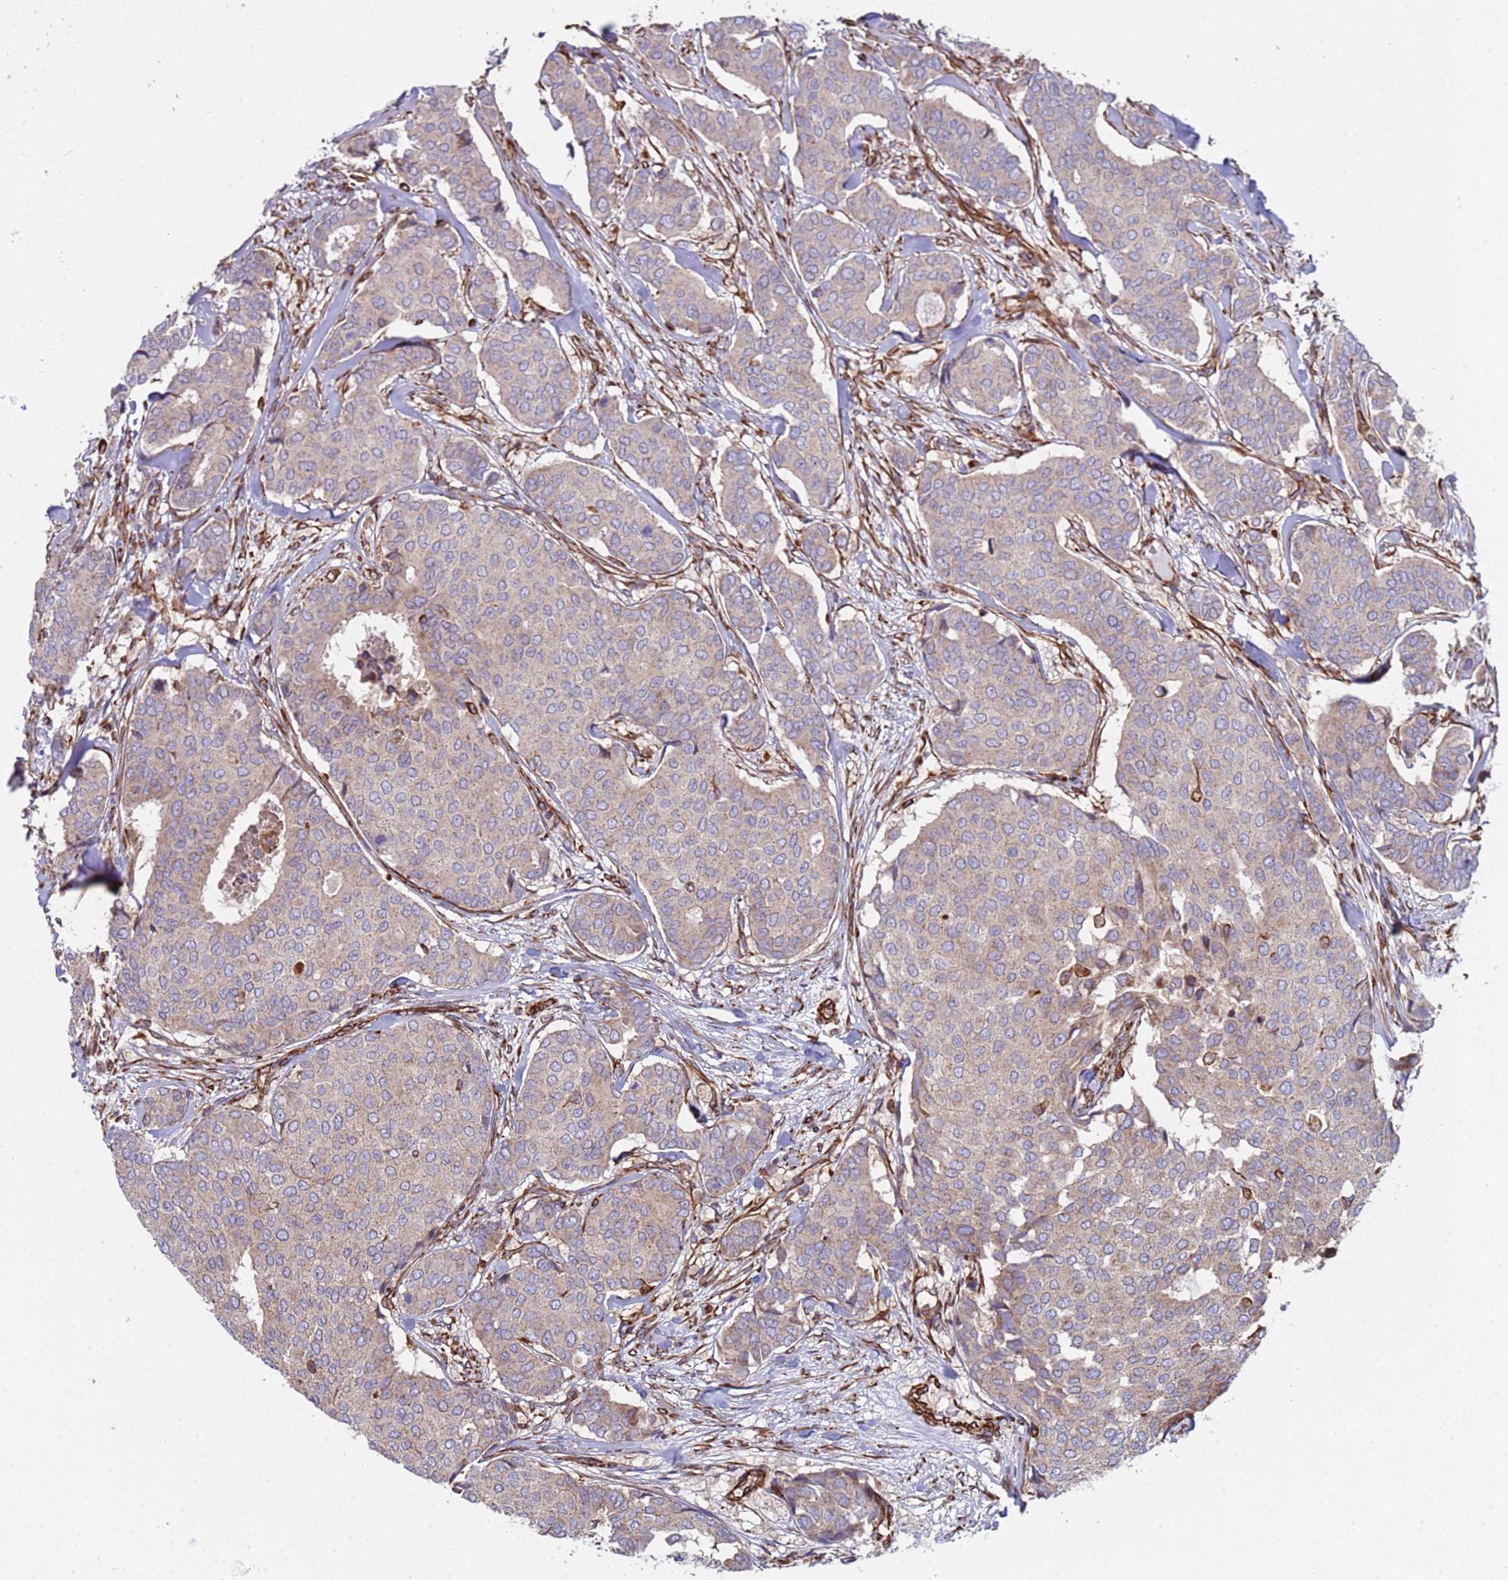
{"staining": {"intensity": "weak", "quantity": "<25%", "location": "cytoplasmic/membranous"}, "tissue": "breast cancer", "cell_type": "Tumor cells", "image_type": "cancer", "snomed": [{"axis": "morphology", "description": "Duct carcinoma"}, {"axis": "topography", "description": "Breast"}], "caption": "The micrograph demonstrates no staining of tumor cells in breast infiltrating ductal carcinoma.", "gene": "NUDT12", "patient": {"sex": "female", "age": 75}}